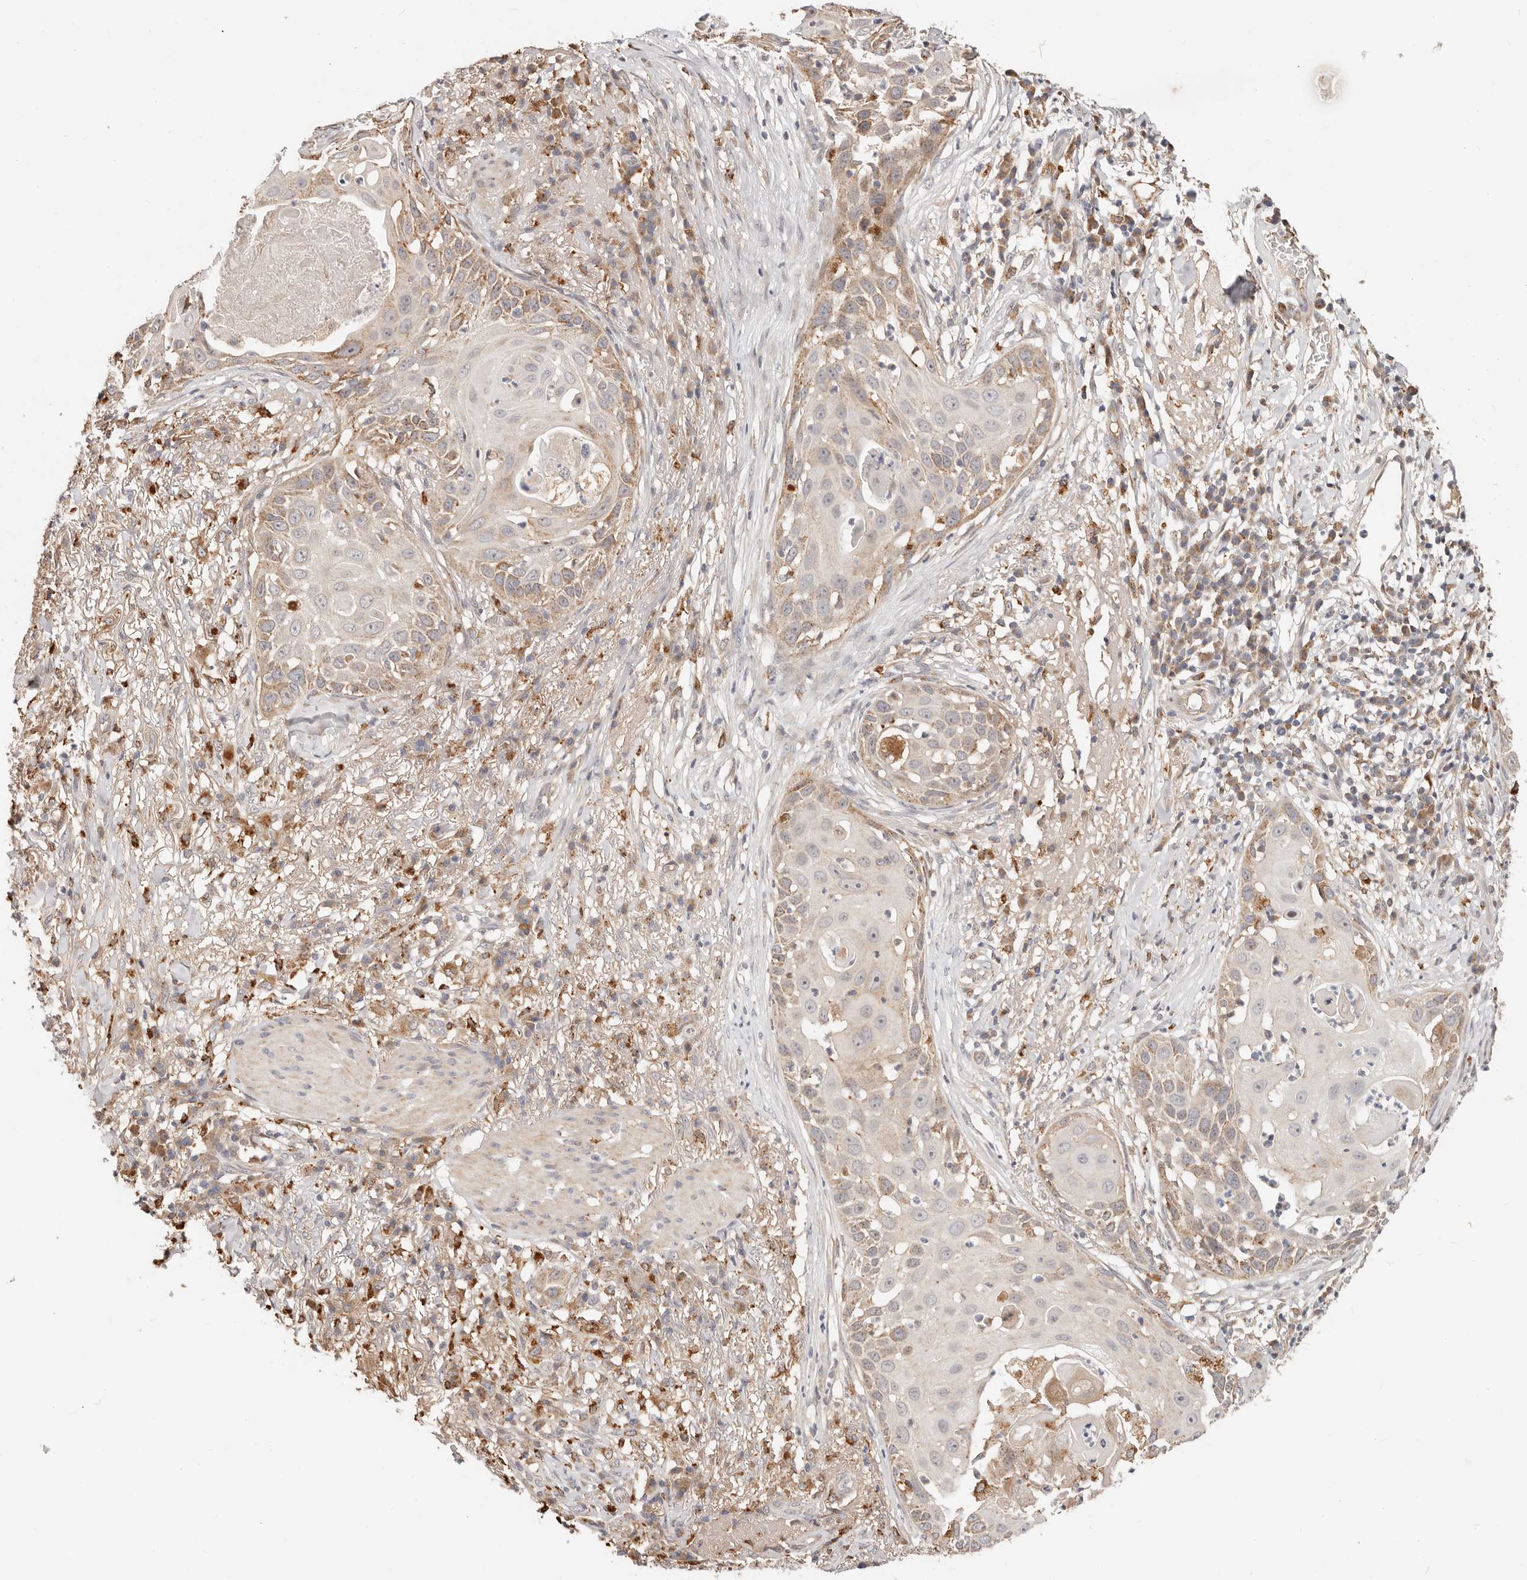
{"staining": {"intensity": "moderate", "quantity": "25%-75%", "location": "cytoplasmic/membranous"}, "tissue": "skin cancer", "cell_type": "Tumor cells", "image_type": "cancer", "snomed": [{"axis": "morphology", "description": "Squamous cell carcinoma, NOS"}, {"axis": "topography", "description": "Skin"}], "caption": "There is medium levels of moderate cytoplasmic/membranous staining in tumor cells of squamous cell carcinoma (skin), as demonstrated by immunohistochemical staining (brown color).", "gene": "ZRANB1", "patient": {"sex": "female", "age": 44}}